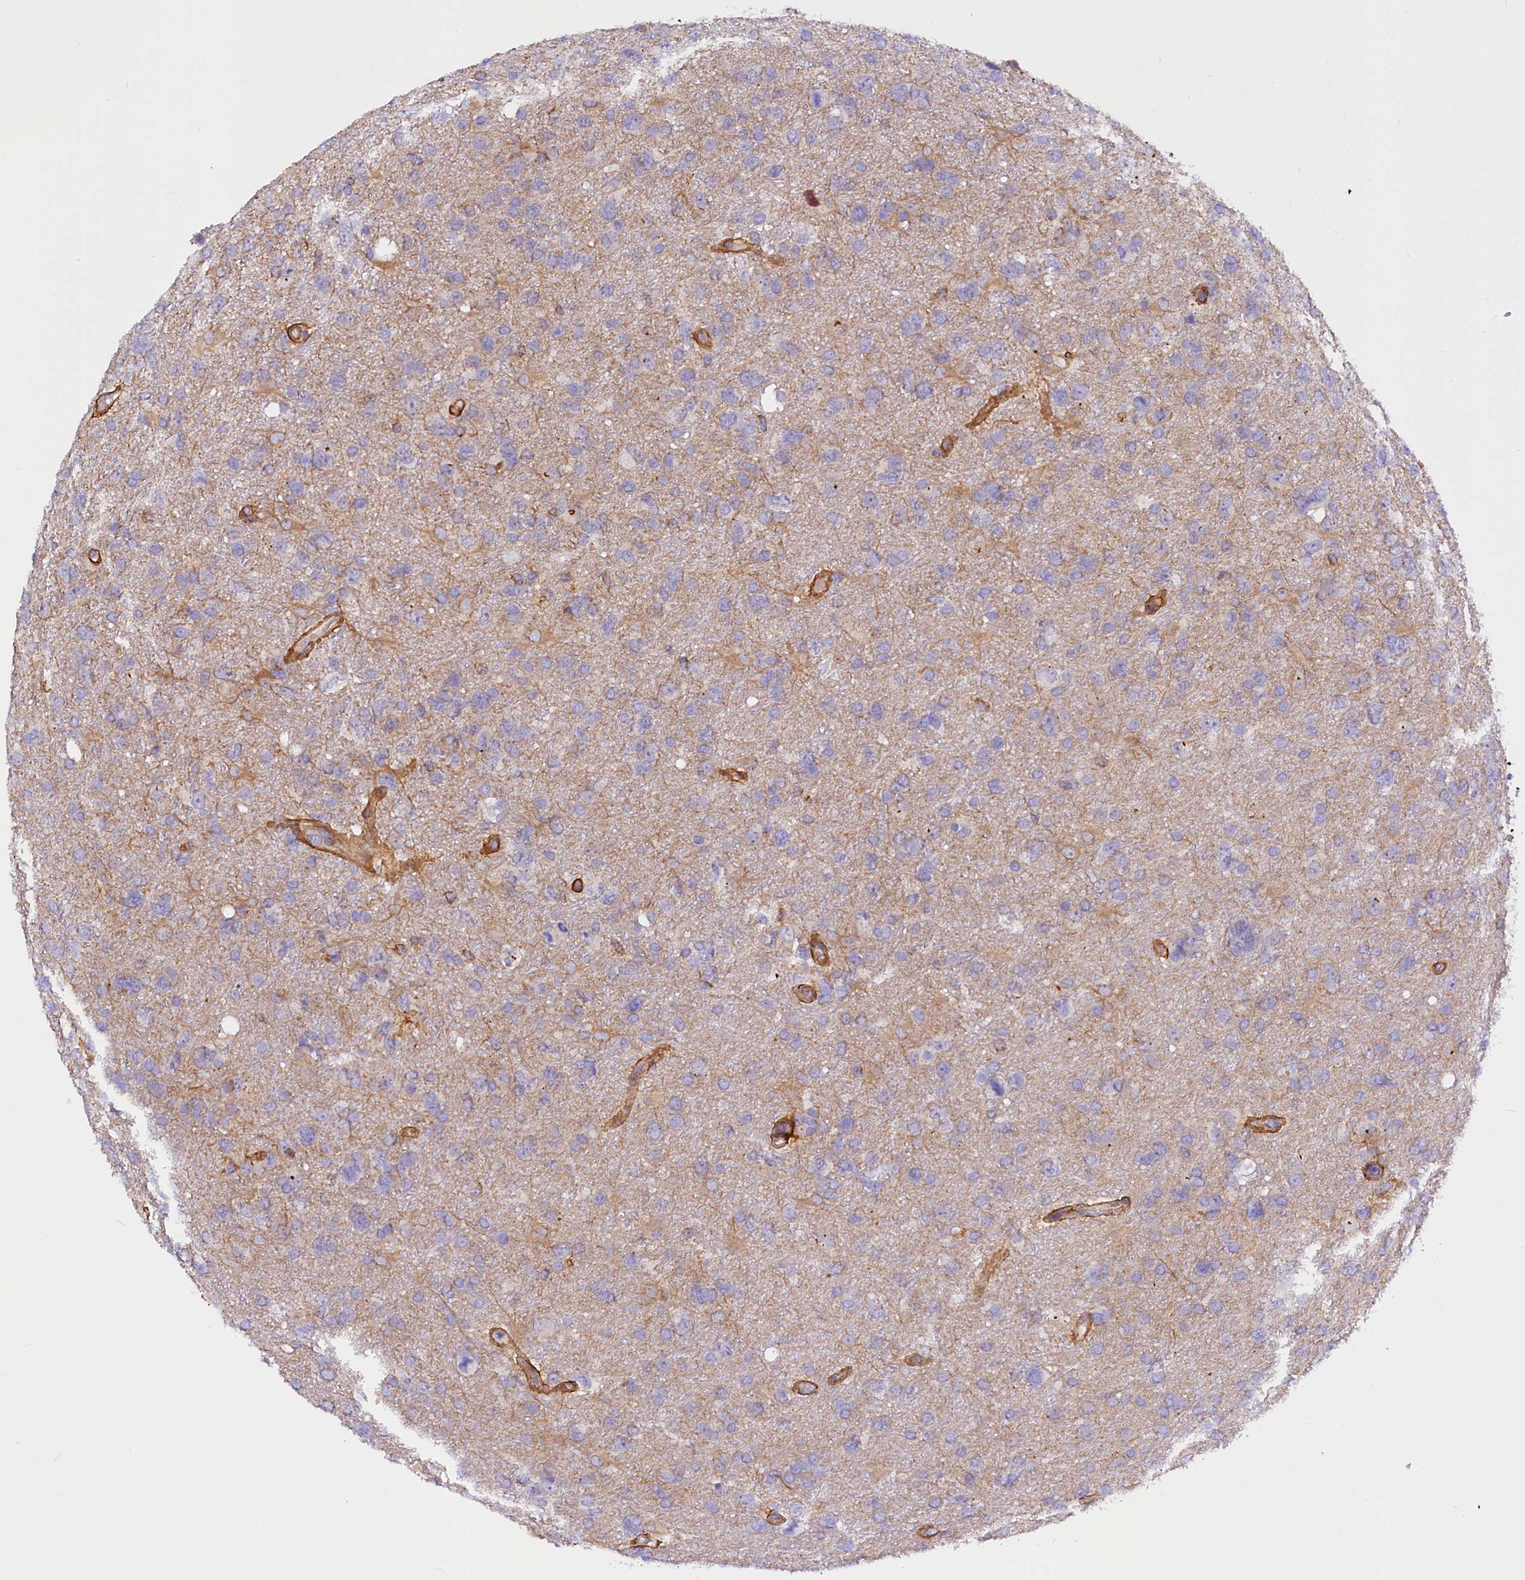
{"staining": {"intensity": "negative", "quantity": "none", "location": "none"}, "tissue": "glioma", "cell_type": "Tumor cells", "image_type": "cancer", "snomed": [{"axis": "morphology", "description": "Glioma, malignant, High grade"}, {"axis": "topography", "description": "Brain"}], "caption": "Tumor cells show no significant expression in glioma.", "gene": "MED20", "patient": {"sex": "male", "age": 61}}